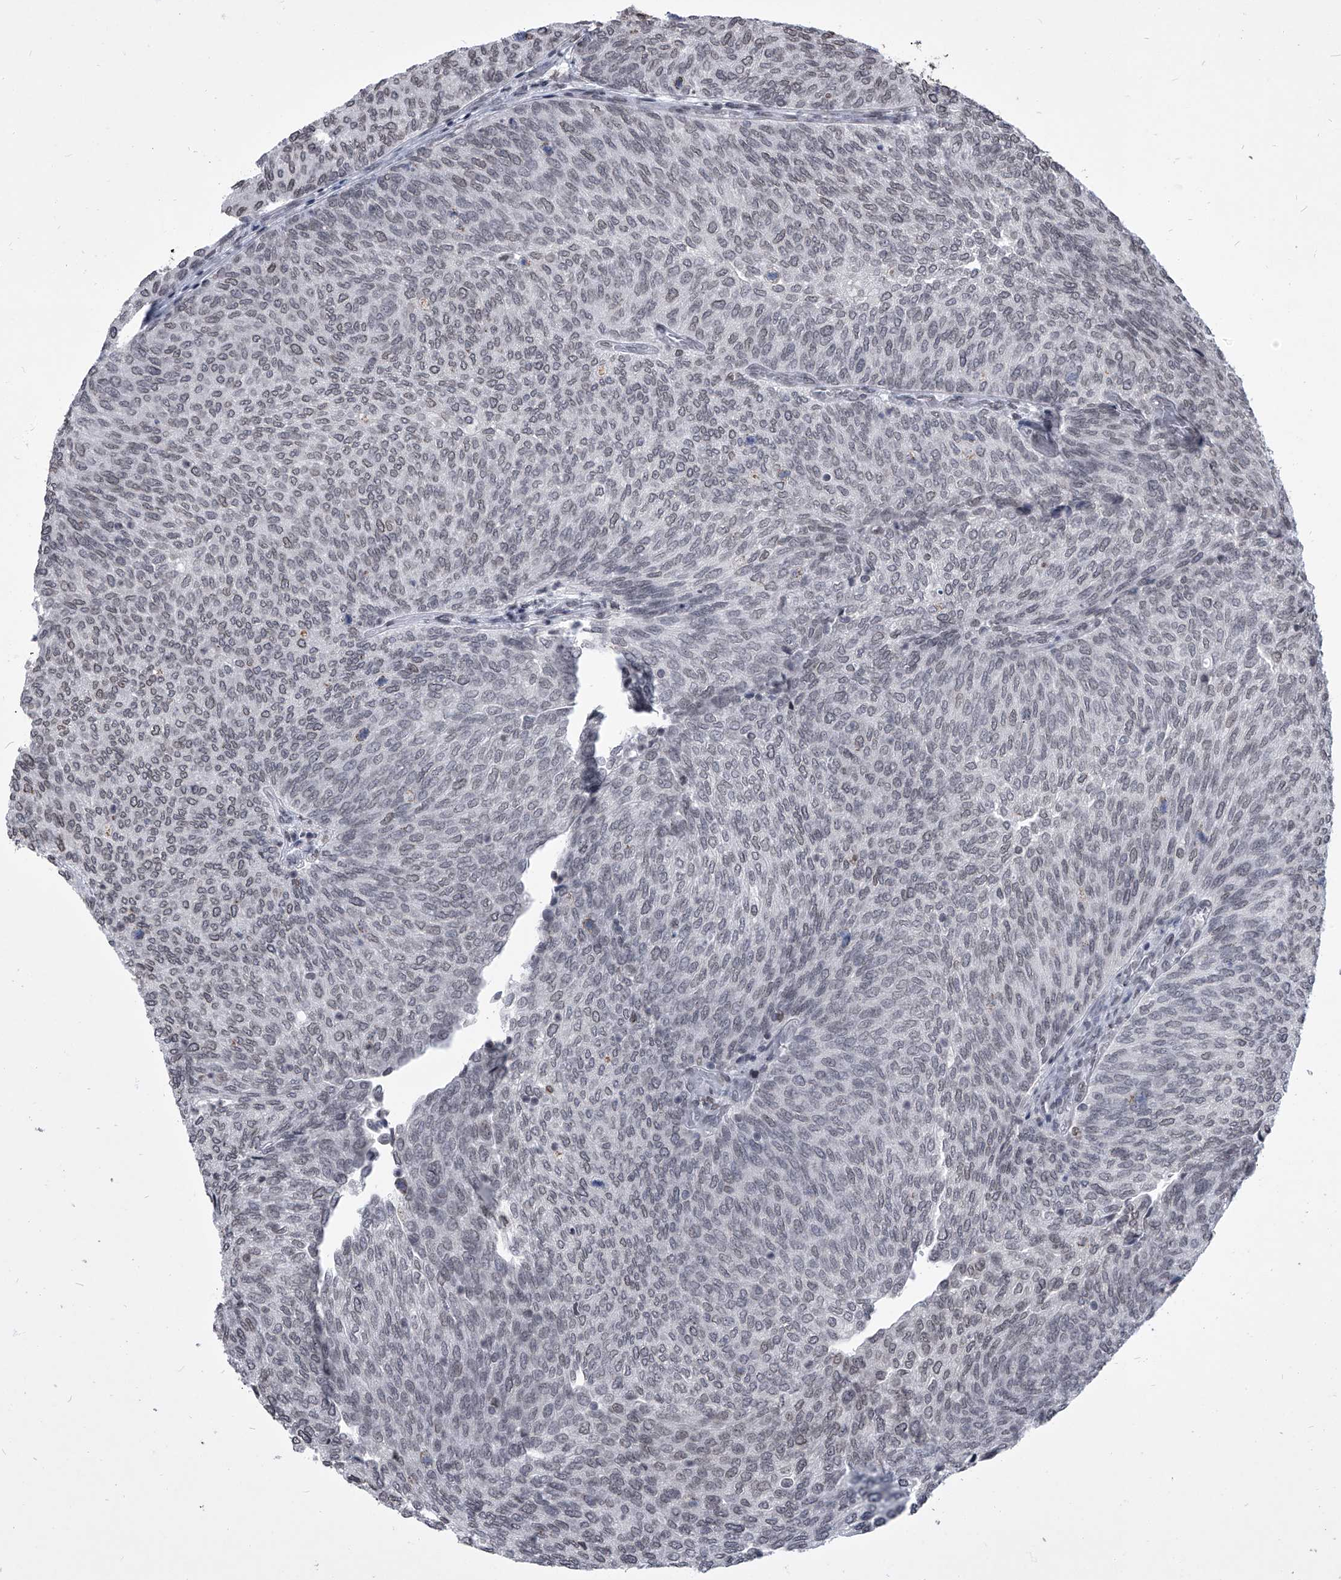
{"staining": {"intensity": "negative", "quantity": "none", "location": "none"}, "tissue": "urothelial cancer", "cell_type": "Tumor cells", "image_type": "cancer", "snomed": [{"axis": "morphology", "description": "Urothelial carcinoma, Low grade"}, {"axis": "topography", "description": "Urinary bladder"}], "caption": "IHC of urothelial cancer displays no staining in tumor cells.", "gene": "PPIL4", "patient": {"sex": "female", "age": 79}}